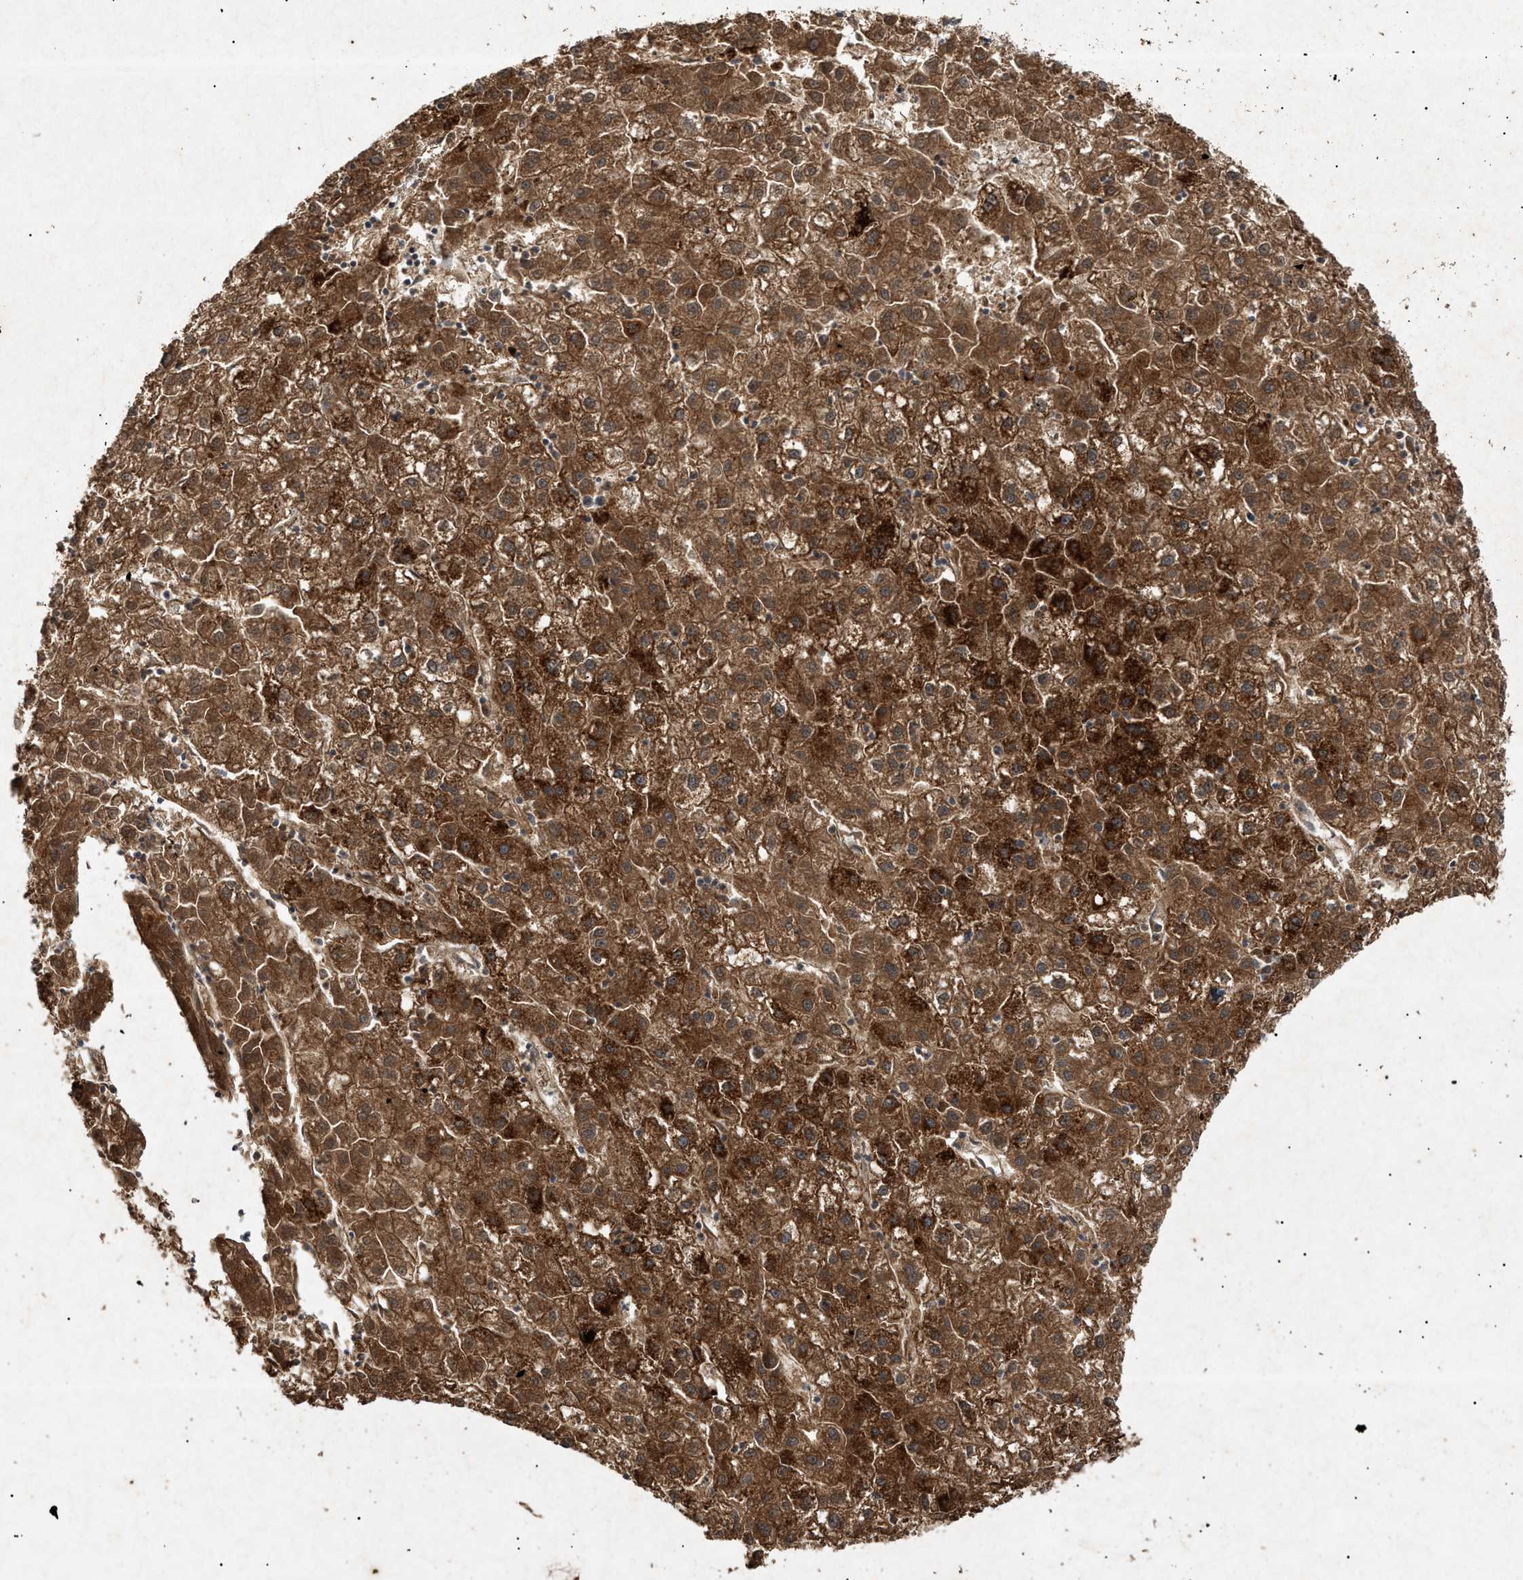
{"staining": {"intensity": "strong", "quantity": ">75%", "location": "cytoplasmic/membranous"}, "tissue": "liver cancer", "cell_type": "Tumor cells", "image_type": "cancer", "snomed": [{"axis": "morphology", "description": "Carcinoma, Hepatocellular, NOS"}, {"axis": "topography", "description": "Liver"}], "caption": "An IHC image of tumor tissue is shown. Protein staining in brown labels strong cytoplasmic/membranous positivity in liver cancer (hepatocellular carcinoma) within tumor cells.", "gene": "MTCH1", "patient": {"sex": "male", "age": 72}}